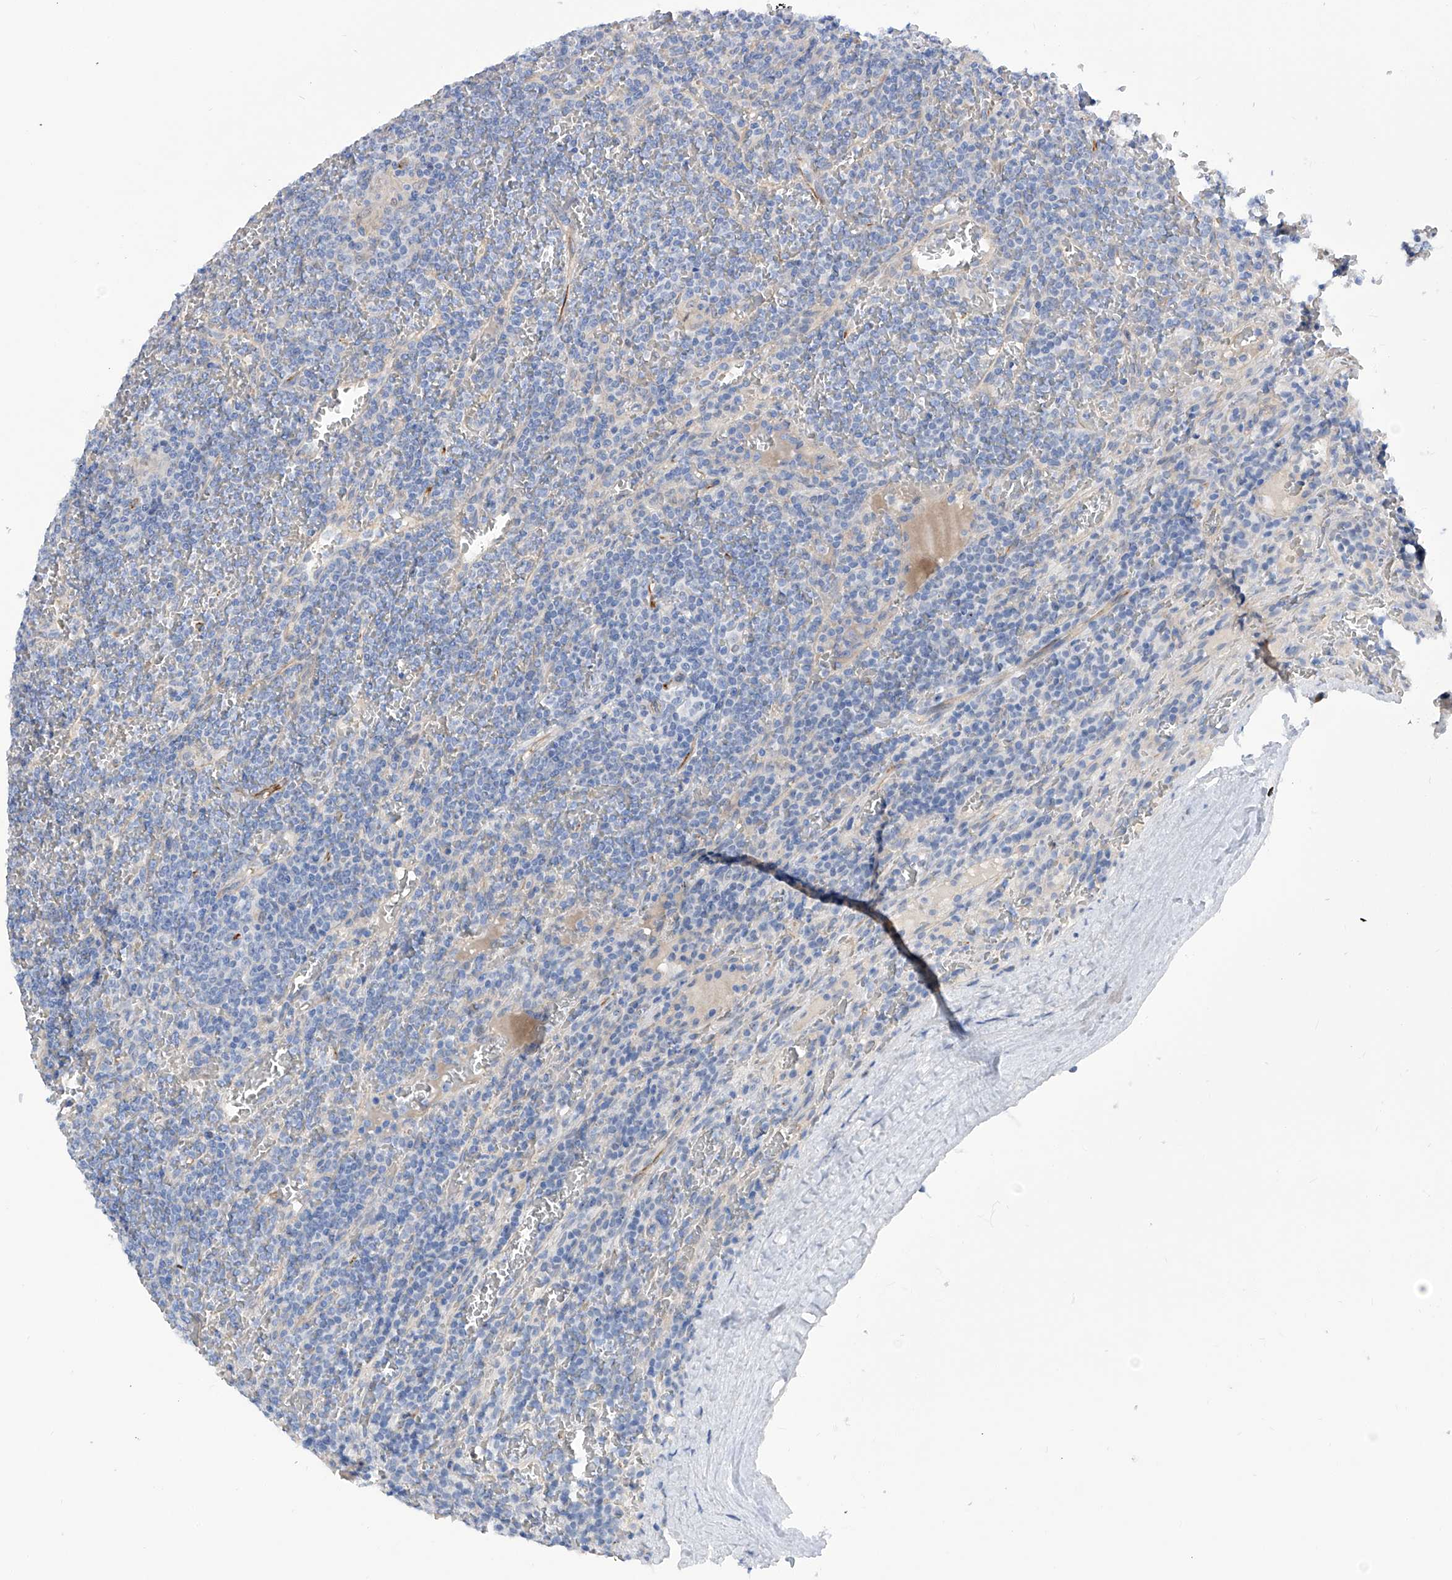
{"staining": {"intensity": "negative", "quantity": "none", "location": "none"}, "tissue": "lymphoma", "cell_type": "Tumor cells", "image_type": "cancer", "snomed": [{"axis": "morphology", "description": "Malignant lymphoma, non-Hodgkin's type, Low grade"}, {"axis": "topography", "description": "Spleen"}], "caption": "Tumor cells are negative for brown protein staining in malignant lymphoma, non-Hodgkin's type (low-grade).", "gene": "PGM3", "patient": {"sex": "female", "age": 19}}